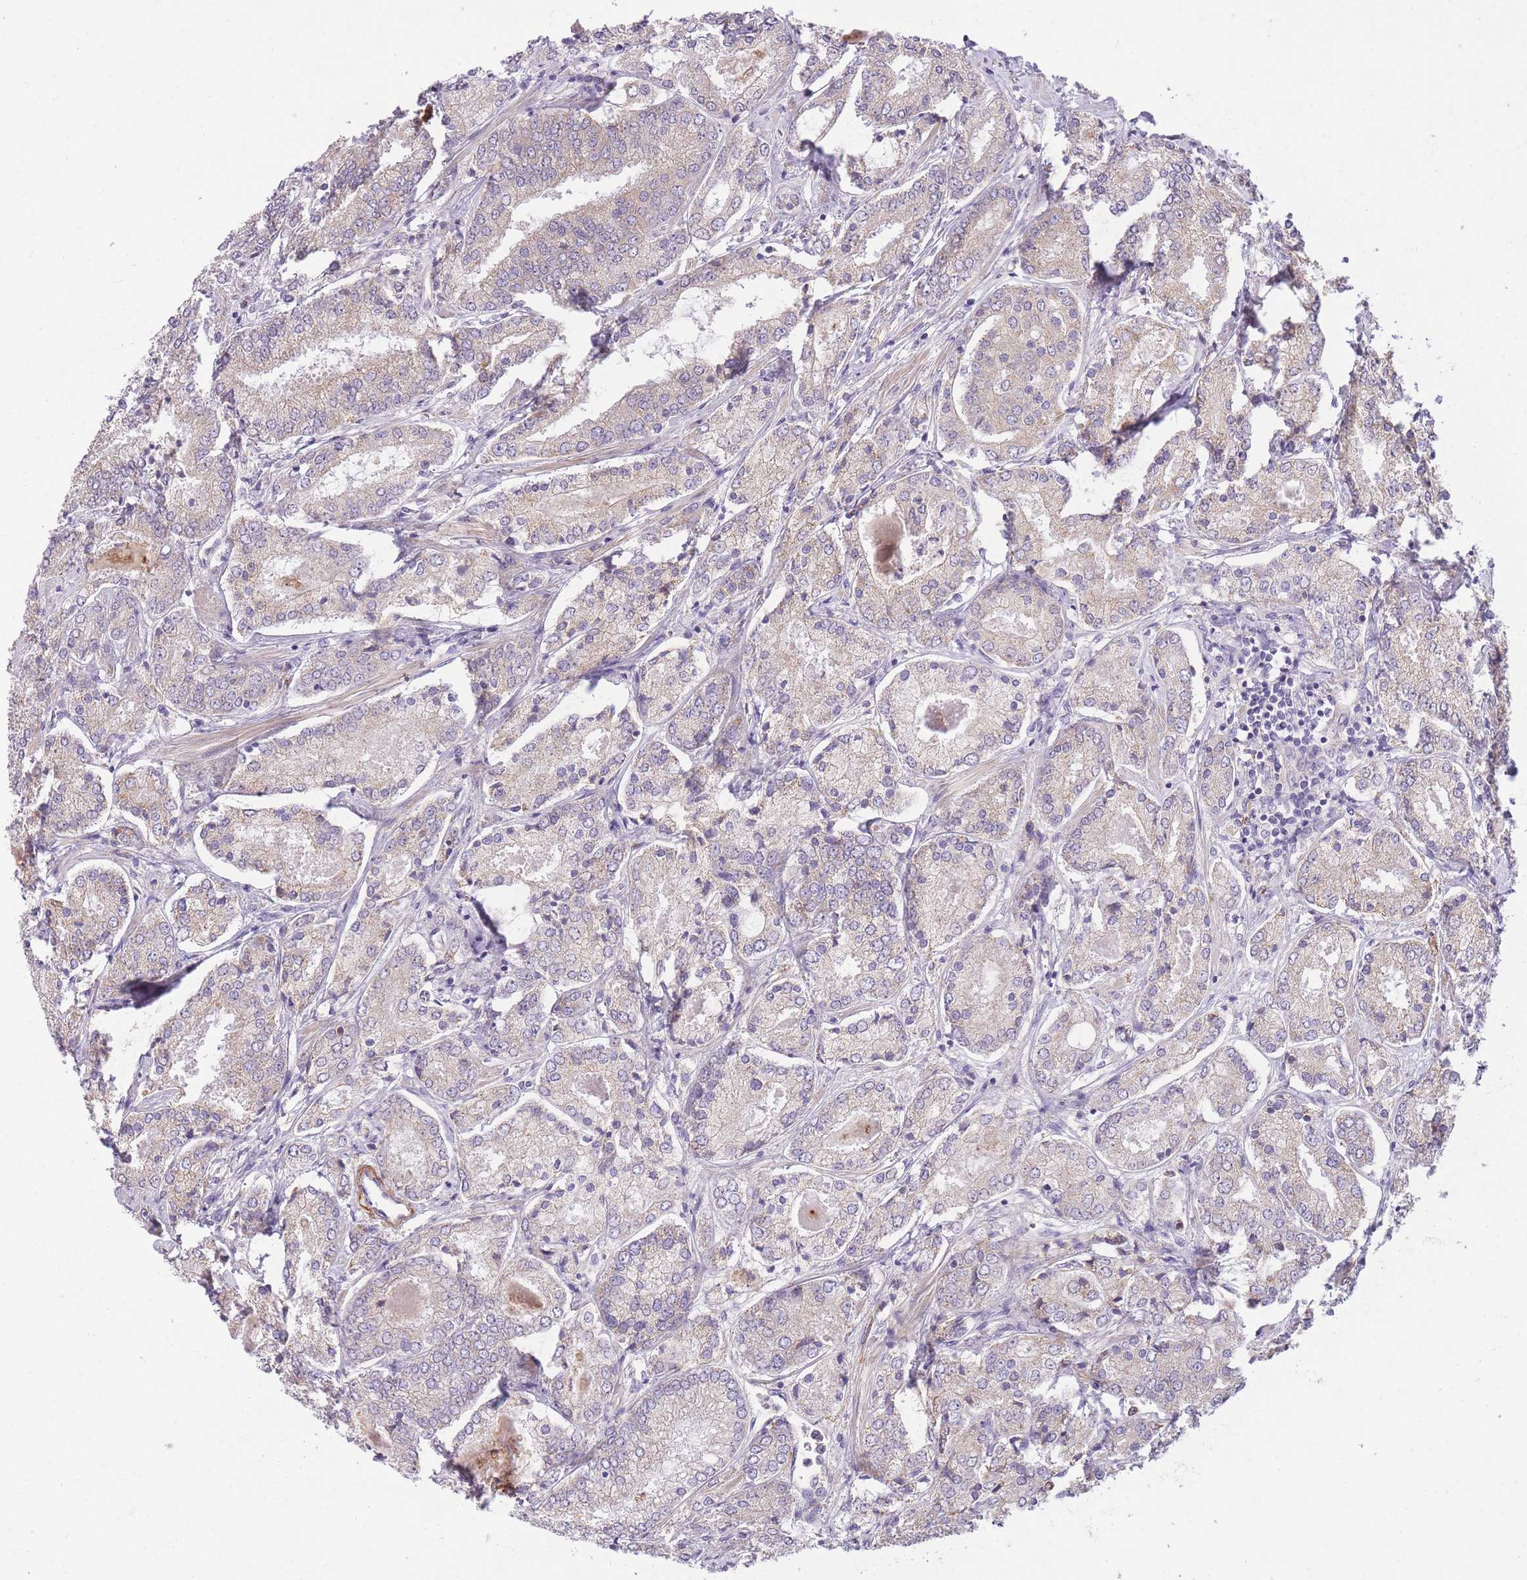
{"staining": {"intensity": "negative", "quantity": "none", "location": "none"}, "tissue": "prostate cancer", "cell_type": "Tumor cells", "image_type": "cancer", "snomed": [{"axis": "morphology", "description": "Adenocarcinoma, High grade"}, {"axis": "topography", "description": "Prostate"}], "caption": "Immunohistochemistry photomicrograph of neoplastic tissue: human prostate cancer (high-grade adenocarcinoma) stained with DAB displays no significant protein staining in tumor cells.", "gene": "REV1", "patient": {"sex": "male", "age": 63}}